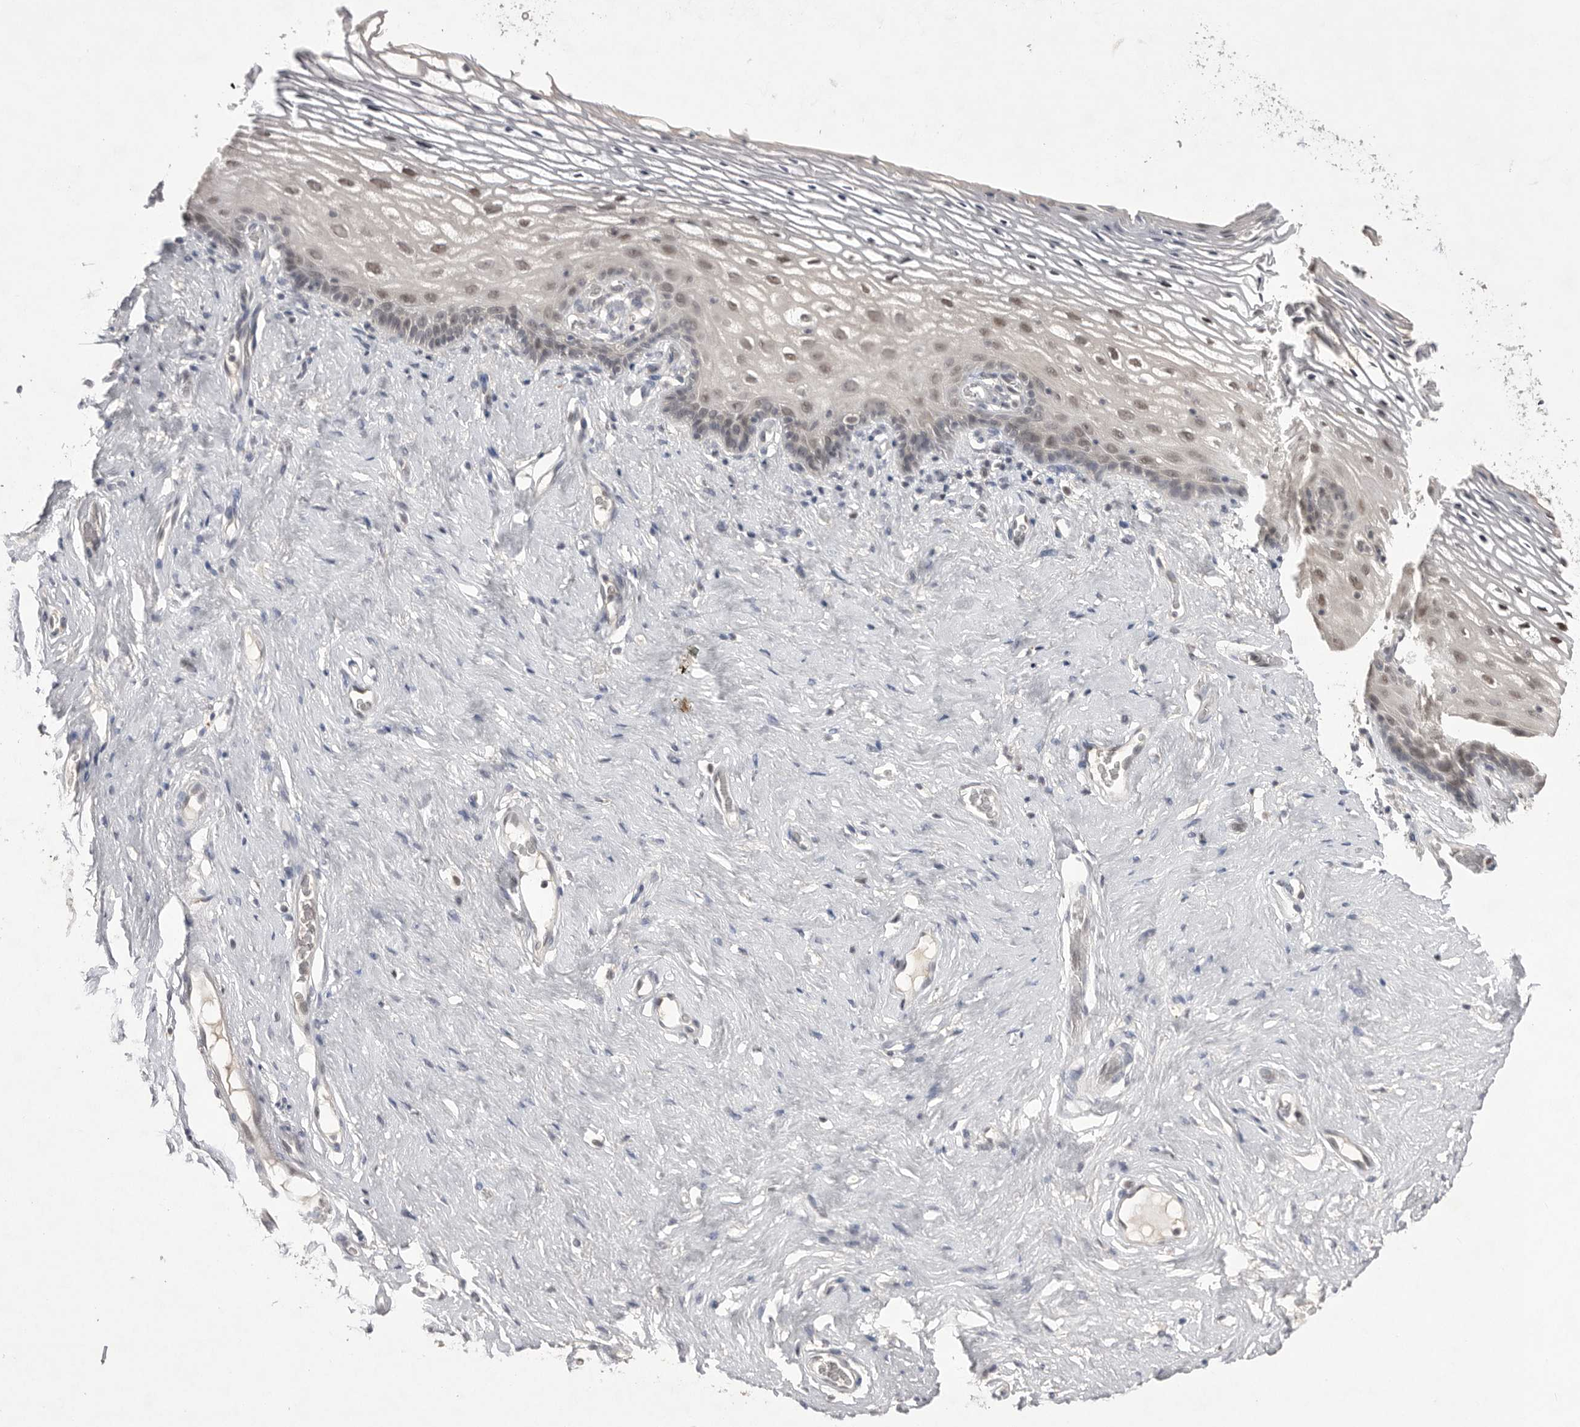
{"staining": {"intensity": "weak", "quantity": "25%-75%", "location": "nuclear"}, "tissue": "vagina", "cell_type": "Squamous epithelial cells", "image_type": "normal", "snomed": [{"axis": "morphology", "description": "Normal tissue, NOS"}, {"axis": "morphology", "description": "Adenocarcinoma, NOS"}, {"axis": "topography", "description": "Rectum"}, {"axis": "topography", "description": "Vagina"}], "caption": "About 25%-75% of squamous epithelial cells in unremarkable vagina exhibit weak nuclear protein expression as visualized by brown immunohistochemical staining.", "gene": "HUS1", "patient": {"sex": "female", "age": 71}}